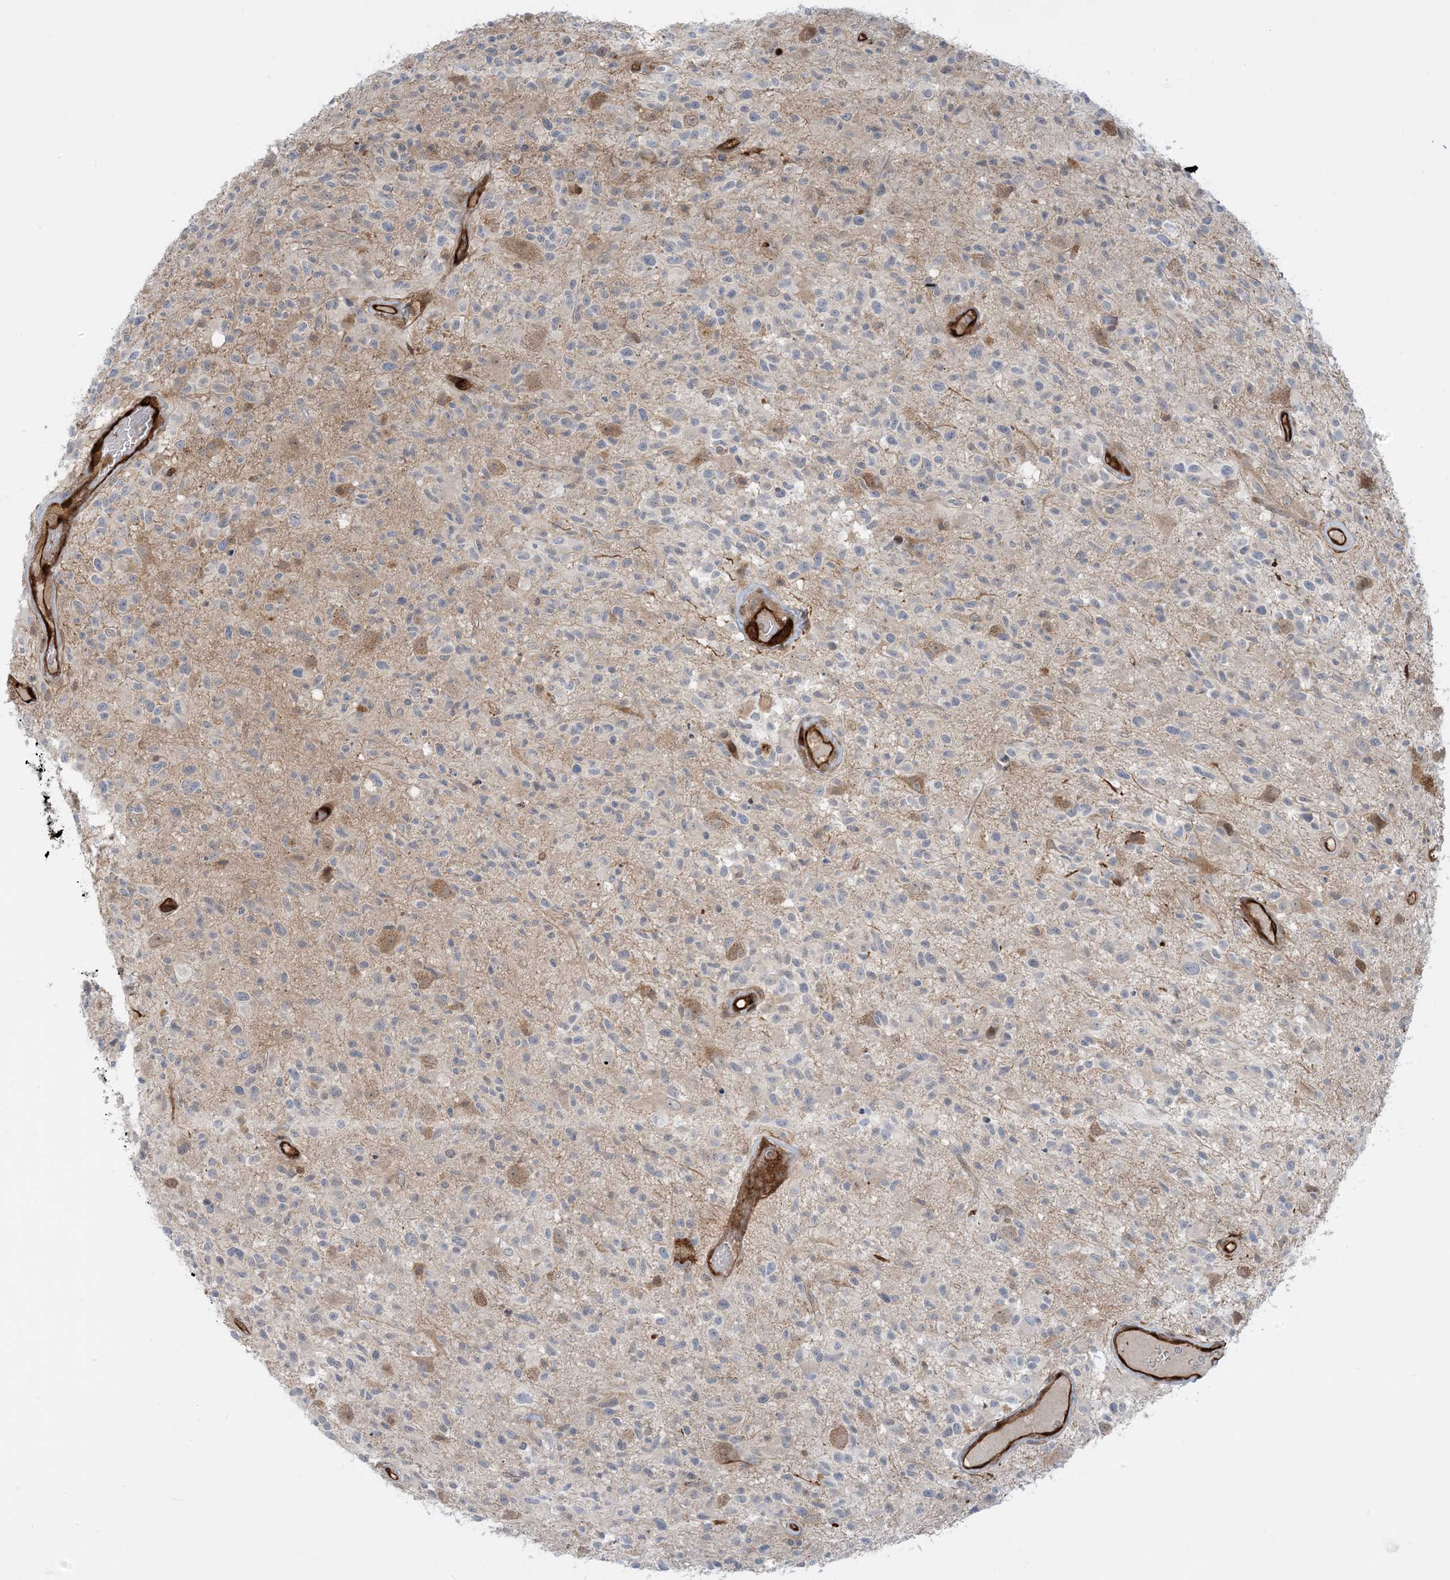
{"staining": {"intensity": "negative", "quantity": "none", "location": "none"}, "tissue": "glioma", "cell_type": "Tumor cells", "image_type": "cancer", "snomed": [{"axis": "morphology", "description": "Glioma, malignant, High grade"}, {"axis": "morphology", "description": "Glioblastoma, NOS"}, {"axis": "topography", "description": "Brain"}], "caption": "Glioma was stained to show a protein in brown. There is no significant staining in tumor cells.", "gene": "PPM1F", "patient": {"sex": "male", "age": 60}}